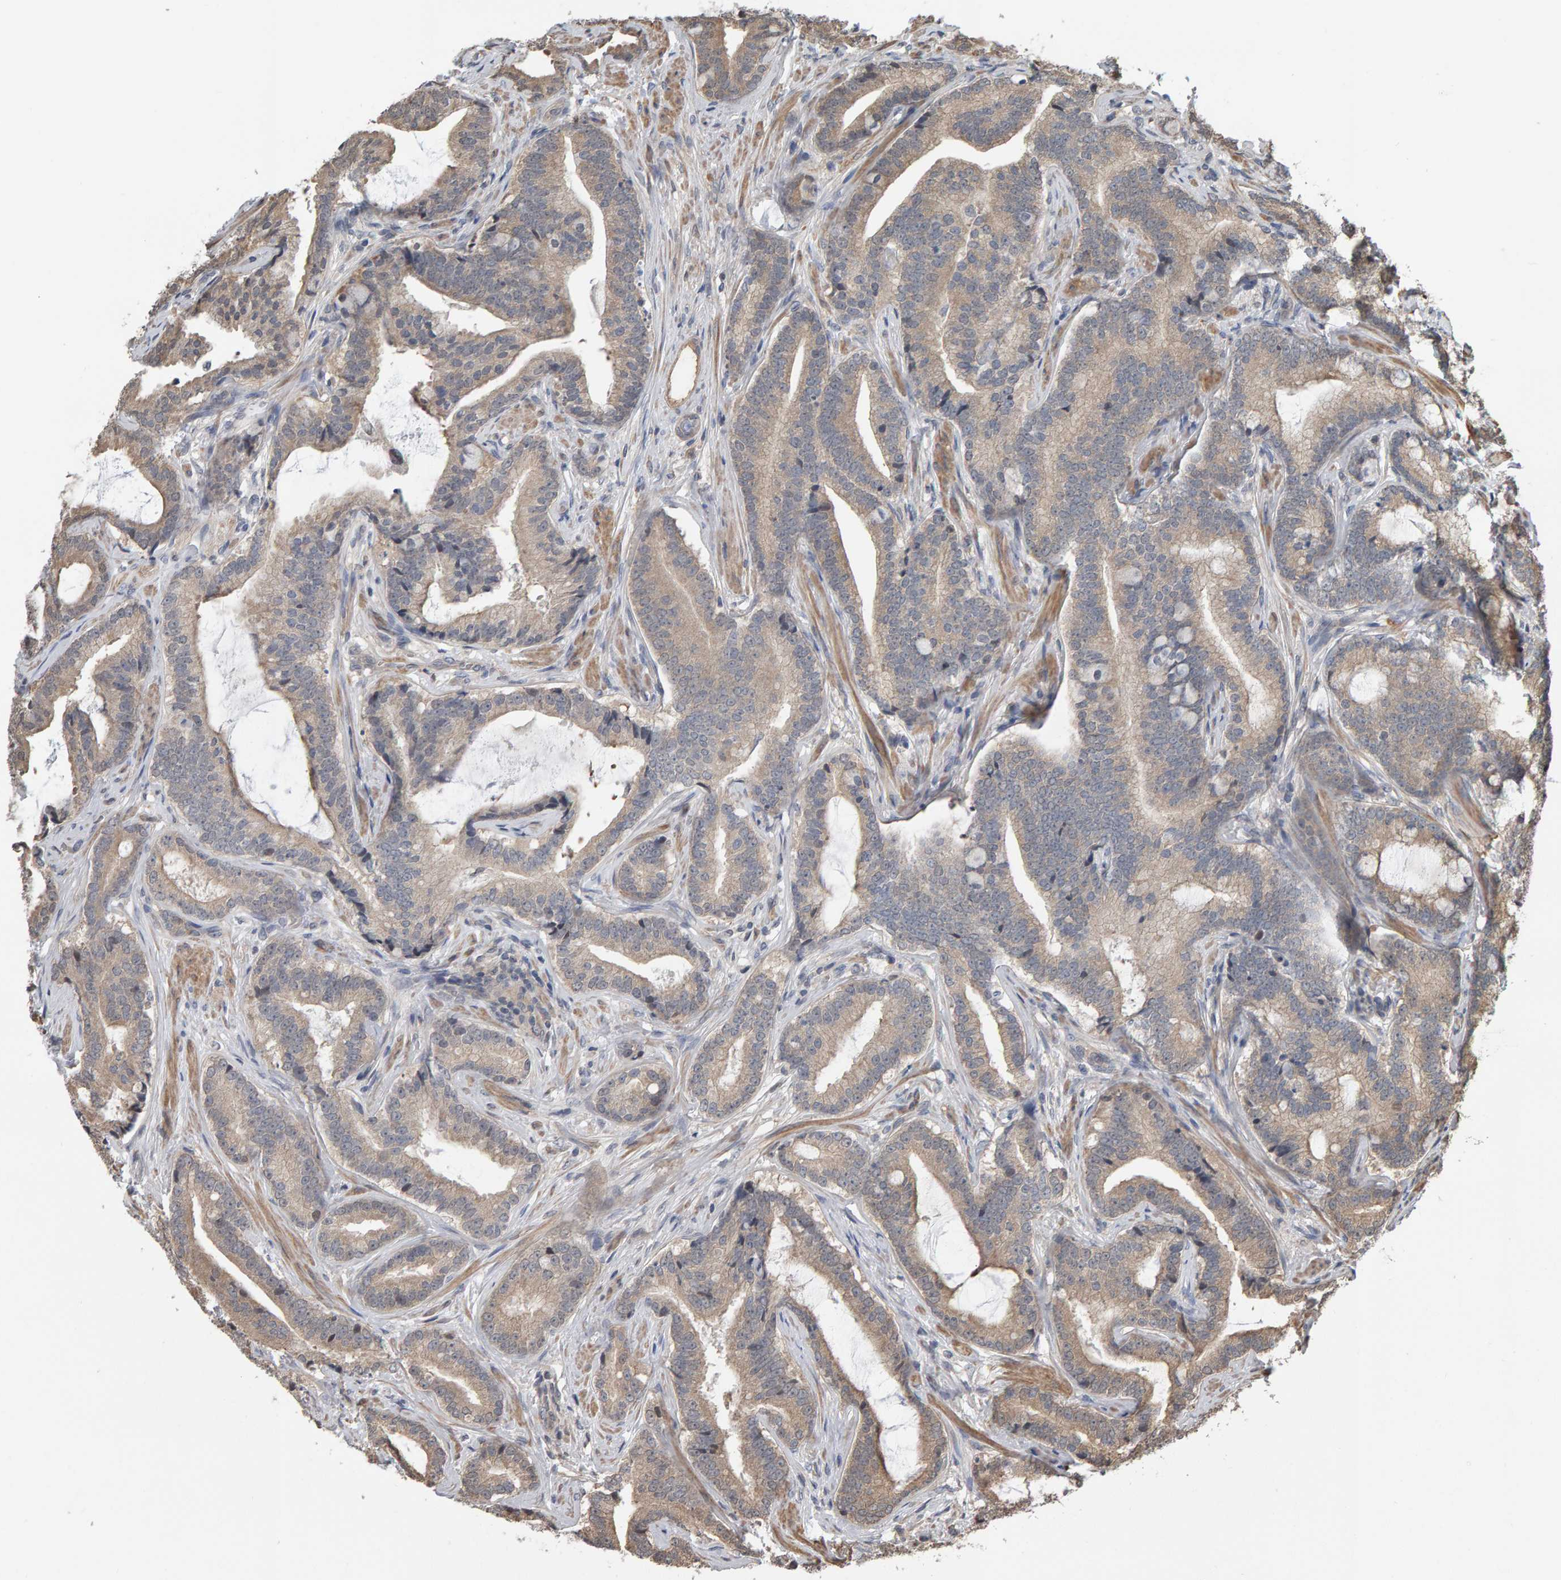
{"staining": {"intensity": "weak", "quantity": ">75%", "location": "cytoplasmic/membranous"}, "tissue": "prostate cancer", "cell_type": "Tumor cells", "image_type": "cancer", "snomed": [{"axis": "morphology", "description": "Adenocarcinoma, High grade"}, {"axis": "topography", "description": "Prostate"}], "caption": "Prostate cancer tissue demonstrates weak cytoplasmic/membranous staining in about >75% of tumor cells", "gene": "COASY", "patient": {"sex": "male", "age": 55}}